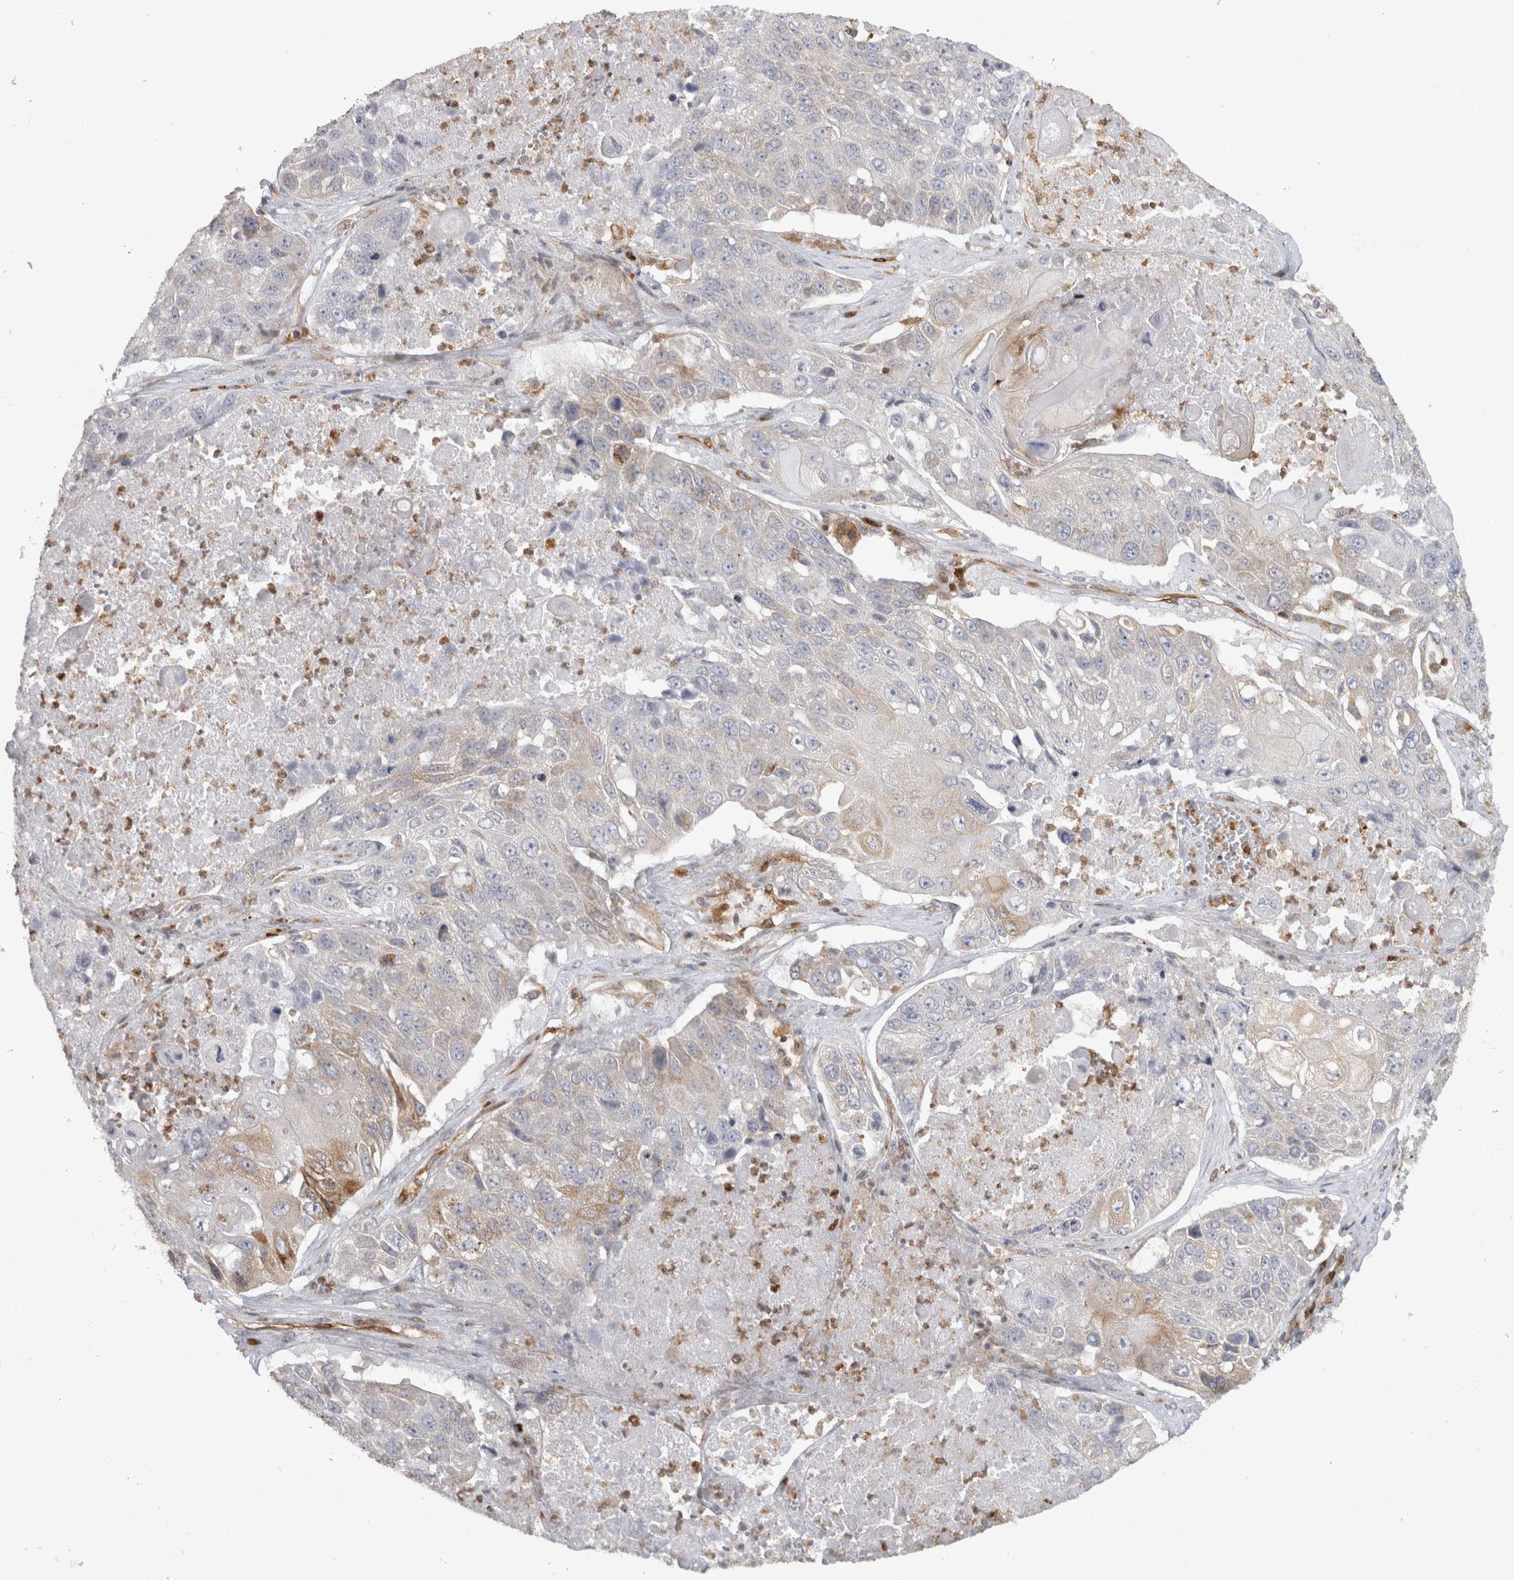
{"staining": {"intensity": "moderate", "quantity": "<25%", "location": "cytoplasmic/membranous"}, "tissue": "lung cancer", "cell_type": "Tumor cells", "image_type": "cancer", "snomed": [{"axis": "morphology", "description": "Squamous cell carcinoma, NOS"}, {"axis": "topography", "description": "Lung"}], "caption": "Lung cancer was stained to show a protein in brown. There is low levels of moderate cytoplasmic/membranous positivity in approximately <25% of tumor cells. (Stains: DAB (3,3'-diaminobenzidine) in brown, nuclei in blue, Microscopy: brightfield microscopy at high magnification).", "gene": "HLA-E", "patient": {"sex": "male", "age": 61}}